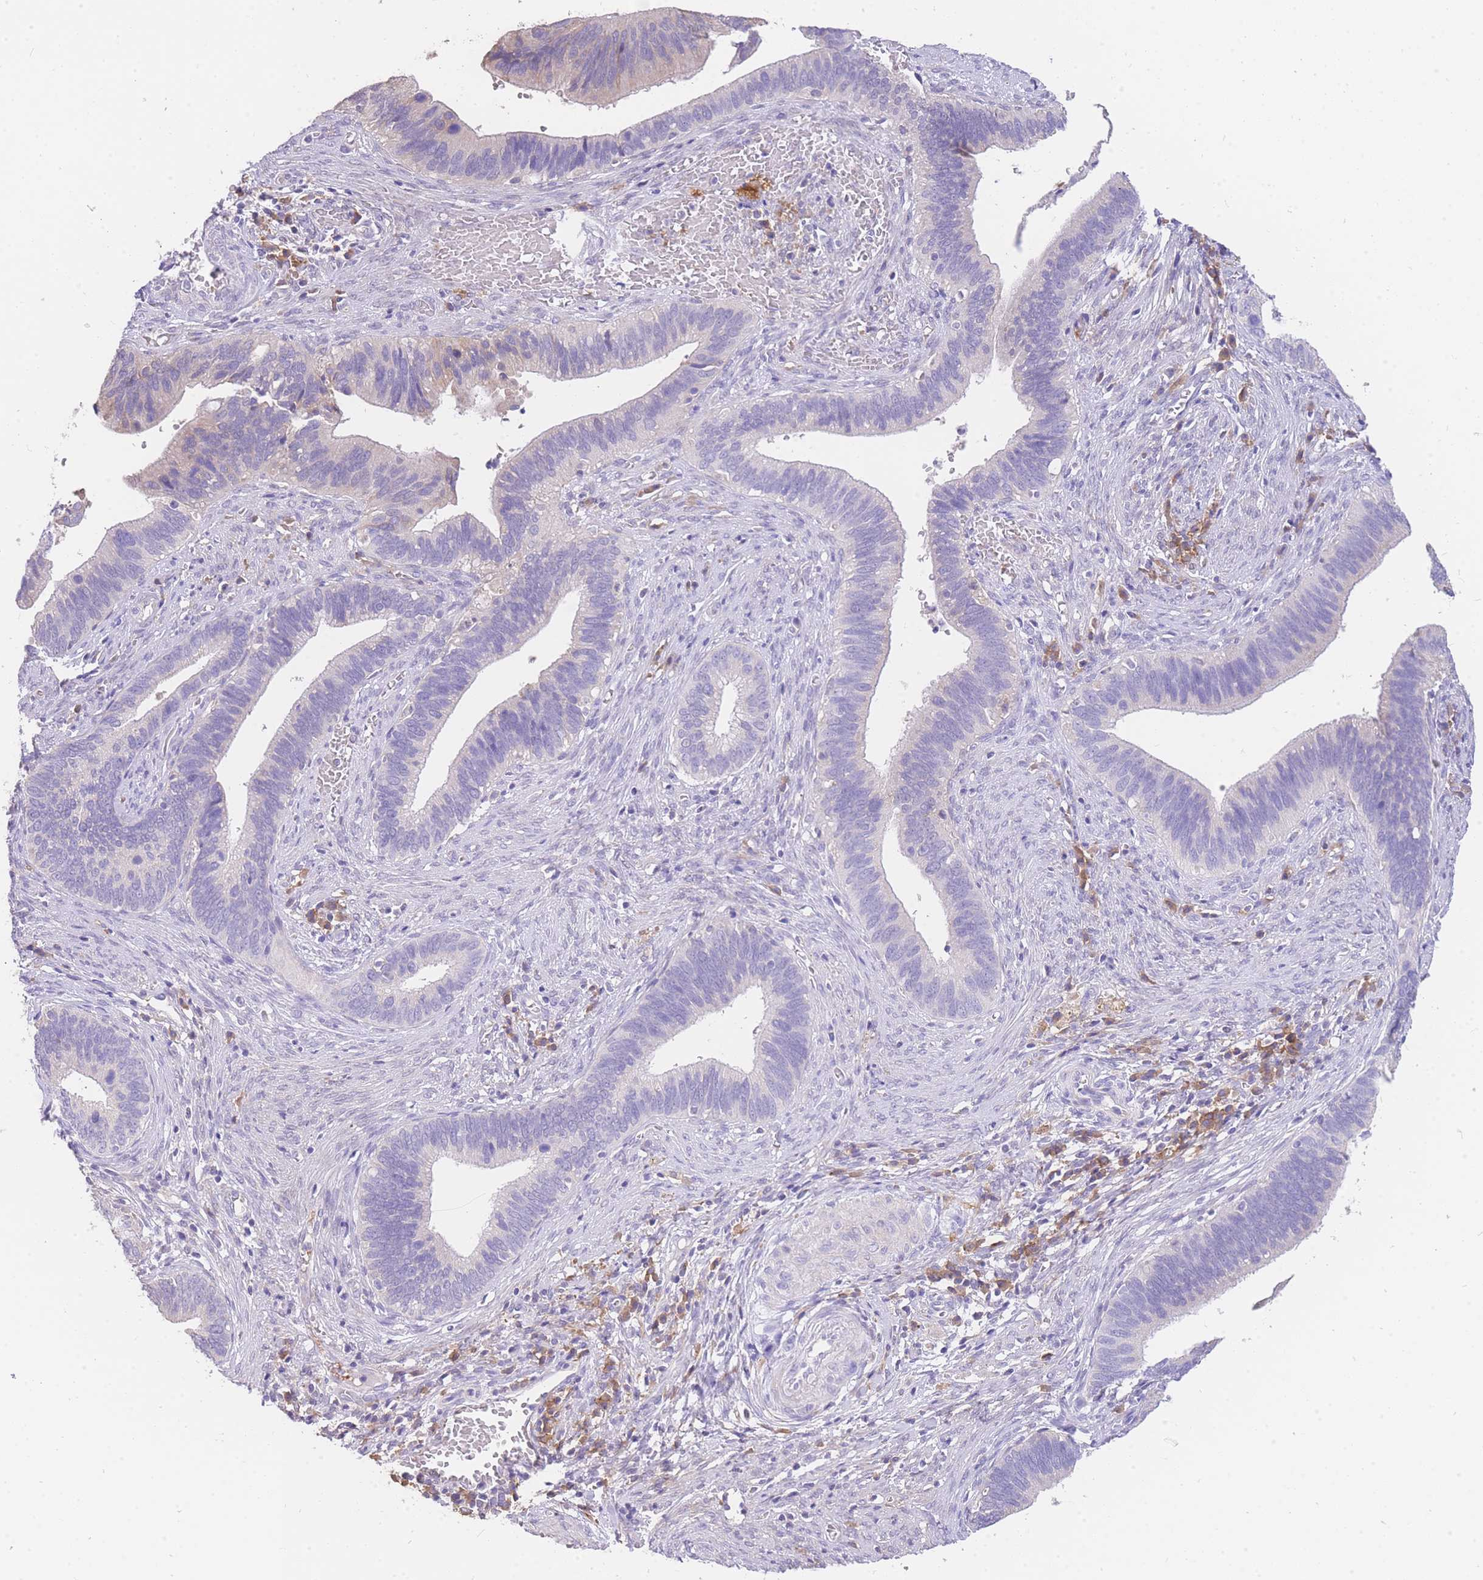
{"staining": {"intensity": "negative", "quantity": "none", "location": "none"}, "tissue": "cervical cancer", "cell_type": "Tumor cells", "image_type": "cancer", "snomed": [{"axis": "morphology", "description": "Adenocarcinoma, NOS"}, {"axis": "topography", "description": "Cervix"}], "caption": "IHC micrograph of neoplastic tissue: human cervical cancer (adenocarcinoma) stained with DAB (3,3'-diaminobenzidine) shows no significant protein staining in tumor cells.", "gene": "C2orf88", "patient": {"sex": "female", "age": 42}}